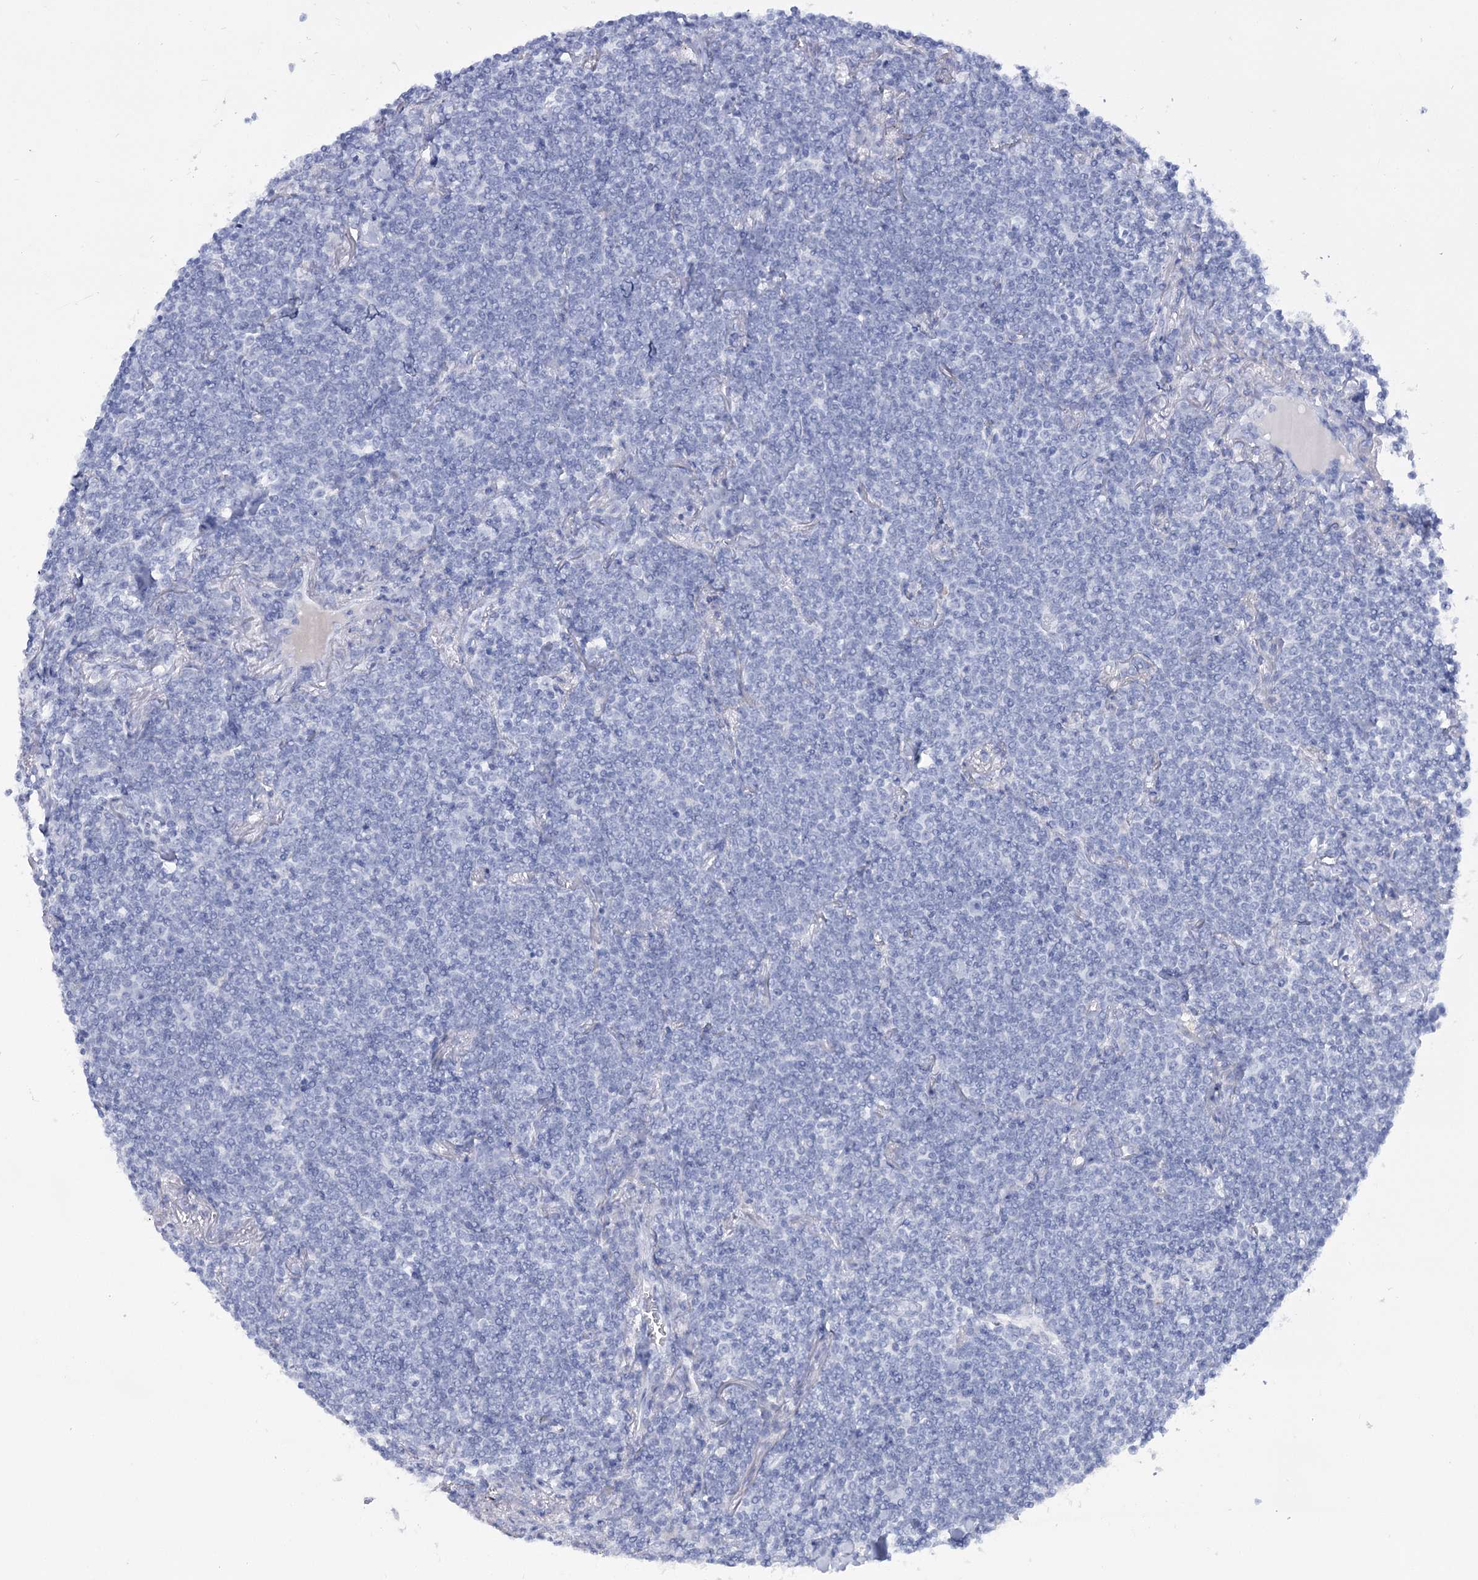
{"staining": {"intensity": "negative", "quantity": "none", "location": "none"}, "tissue": "lymphoma", "cell_type": "Tumor cells", "image_type": "cancer", "snomed": [{"axis": "morphology", "description": "Malignant lymphoma, non-Hodgkin's type, Low grade"}, {"axis": "topography", "description": "Lung"}], "caption": "An IHC photomicrograph of low-grade malignant lymphoma, non-Hodgkin's type is shown. There is no staining in tumor cells of low-grade malignant lymphoma, non-Hodgkin's type.", "gene": "RNF186", "patient": {"sex": "female", "age": 71}}